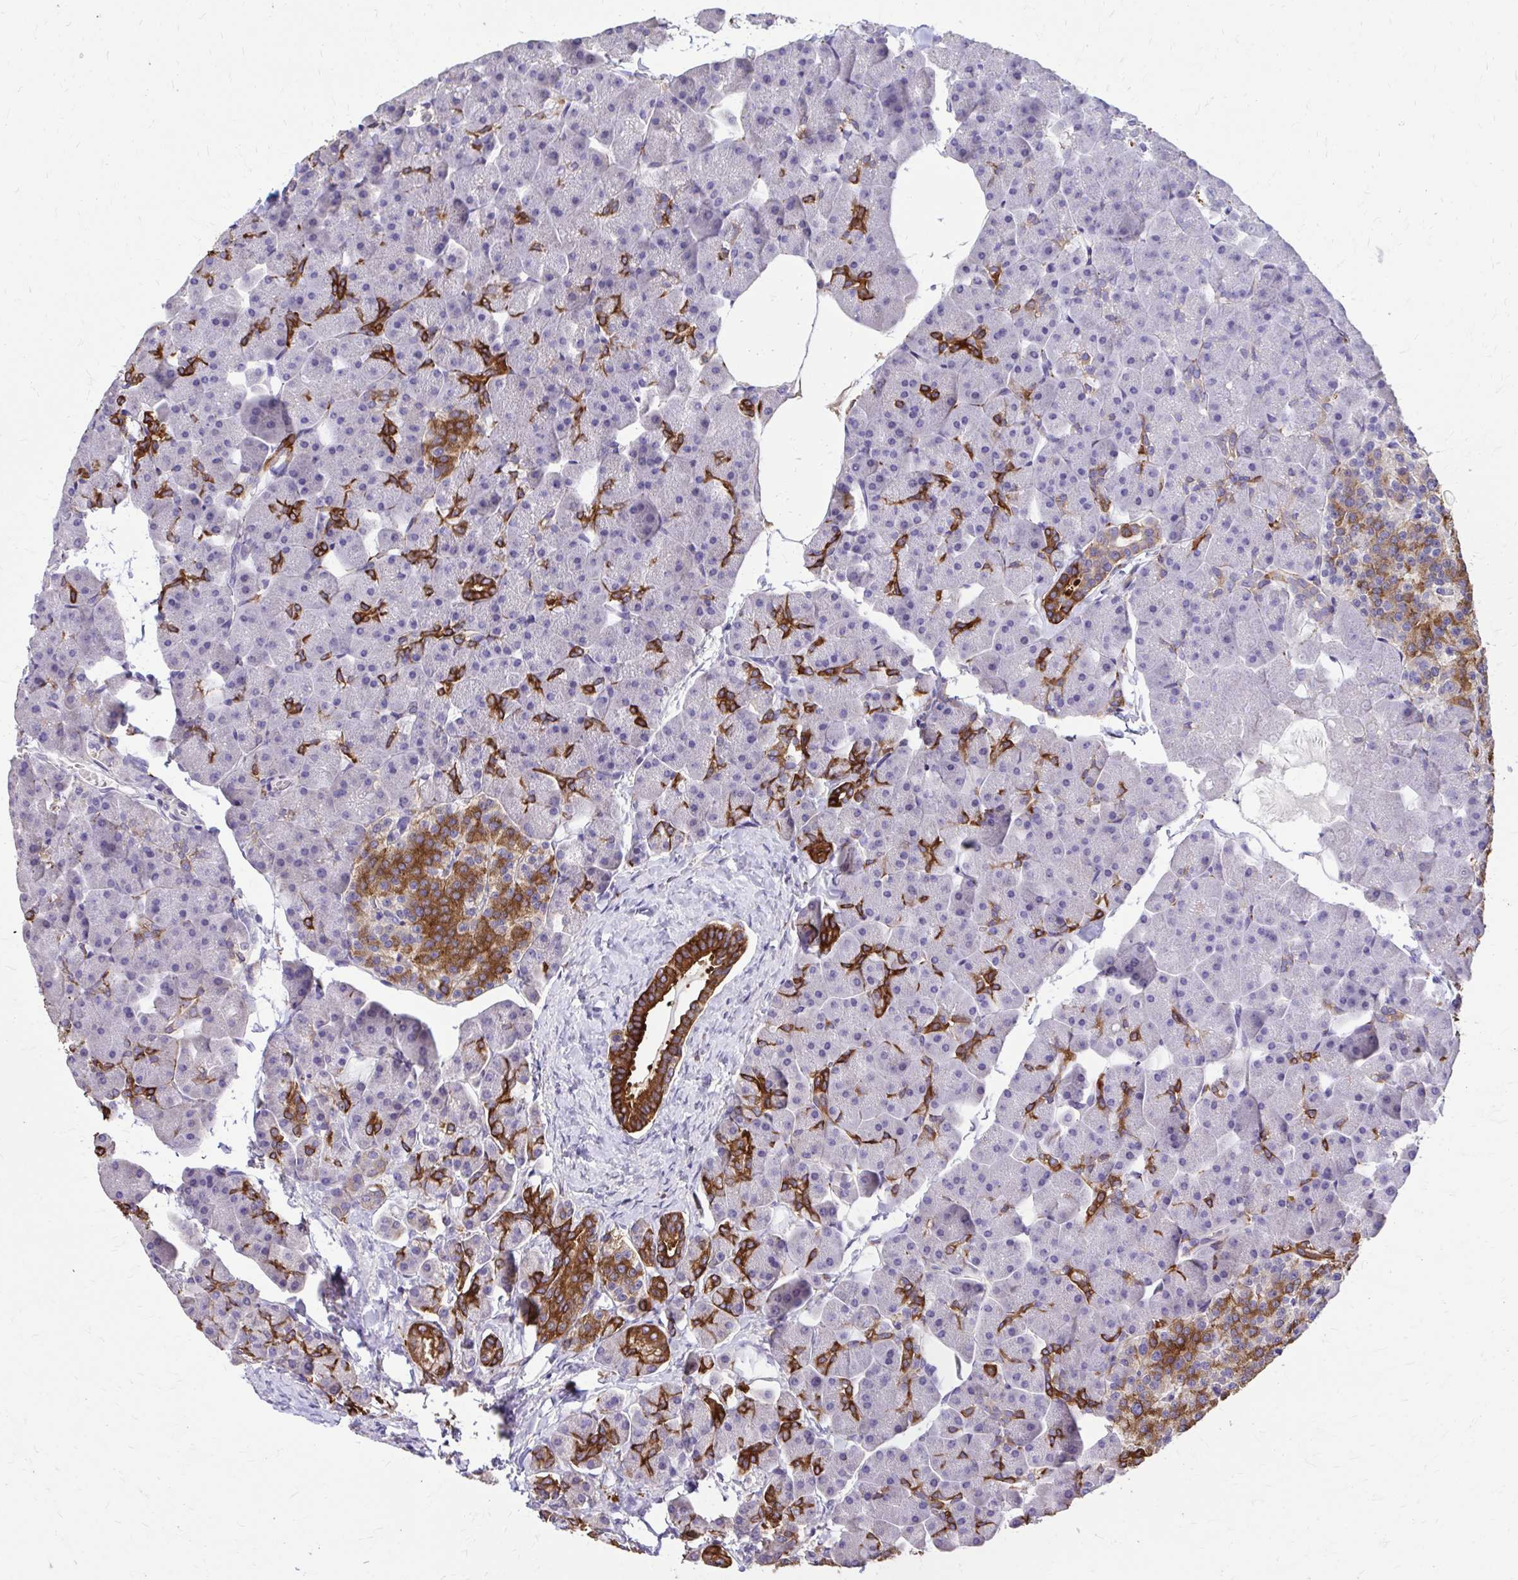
{"staining": {"intensity": "strong", "quantity": "<25%", "location": "cytoplasmic/membranous"}, "tissue": "pancreas", "cell_type": "Exocrine glandular cells", "image_type": "normal", "snomed": [{"axis": "morphology", "description": "Normal tissue, NOS"}, {"axis": "topography", "description": "Pancreas"}], "caption": "Immunohistochemical staining of unremarkable pancreas exhibits medium levels of strong cytoplasmic/membranous staining in about <25% of exocrine glandular cells.", "gene": "EPB41L1", "patient": {"sex": "male", "age": 35}}